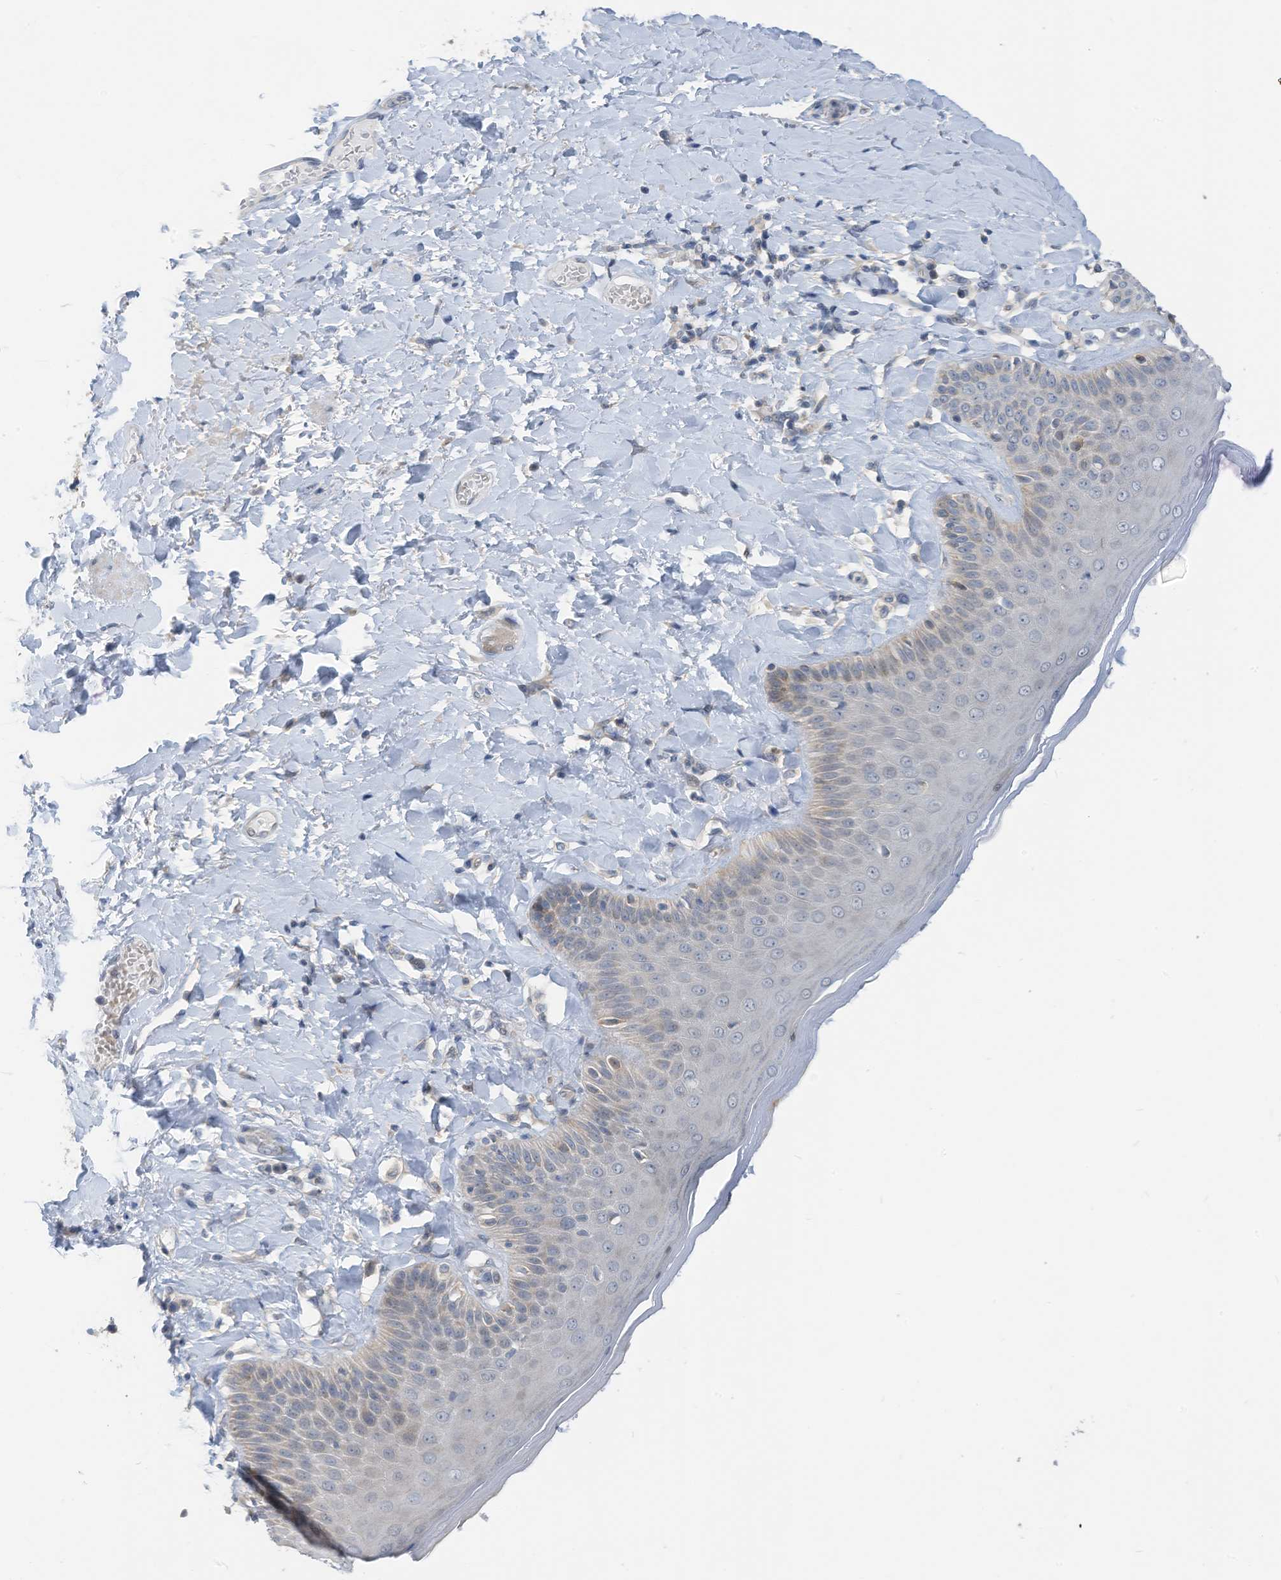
{"staining": {"intensity": "weak", "quantity": "<25%", "location": "cytoplasmic/membranous"}, "tissue": "skin", "cell_type": "Epidermal cells", "image_type": "normal", "snomed": [{"axis": "morphology", "description": "Normal tissue, NOS"}, {"axis": "topography", "description": "Anal"}], "caption": "An image of human skin is negative for staining in epidermal cells. (Stains: DAB immunohistochemistry with hematoxylin counter stain, Microscopy: brightfield microscopy at high magnification).", "gene": "LDAH", "patient": {"sex": "male", "age": 69}}